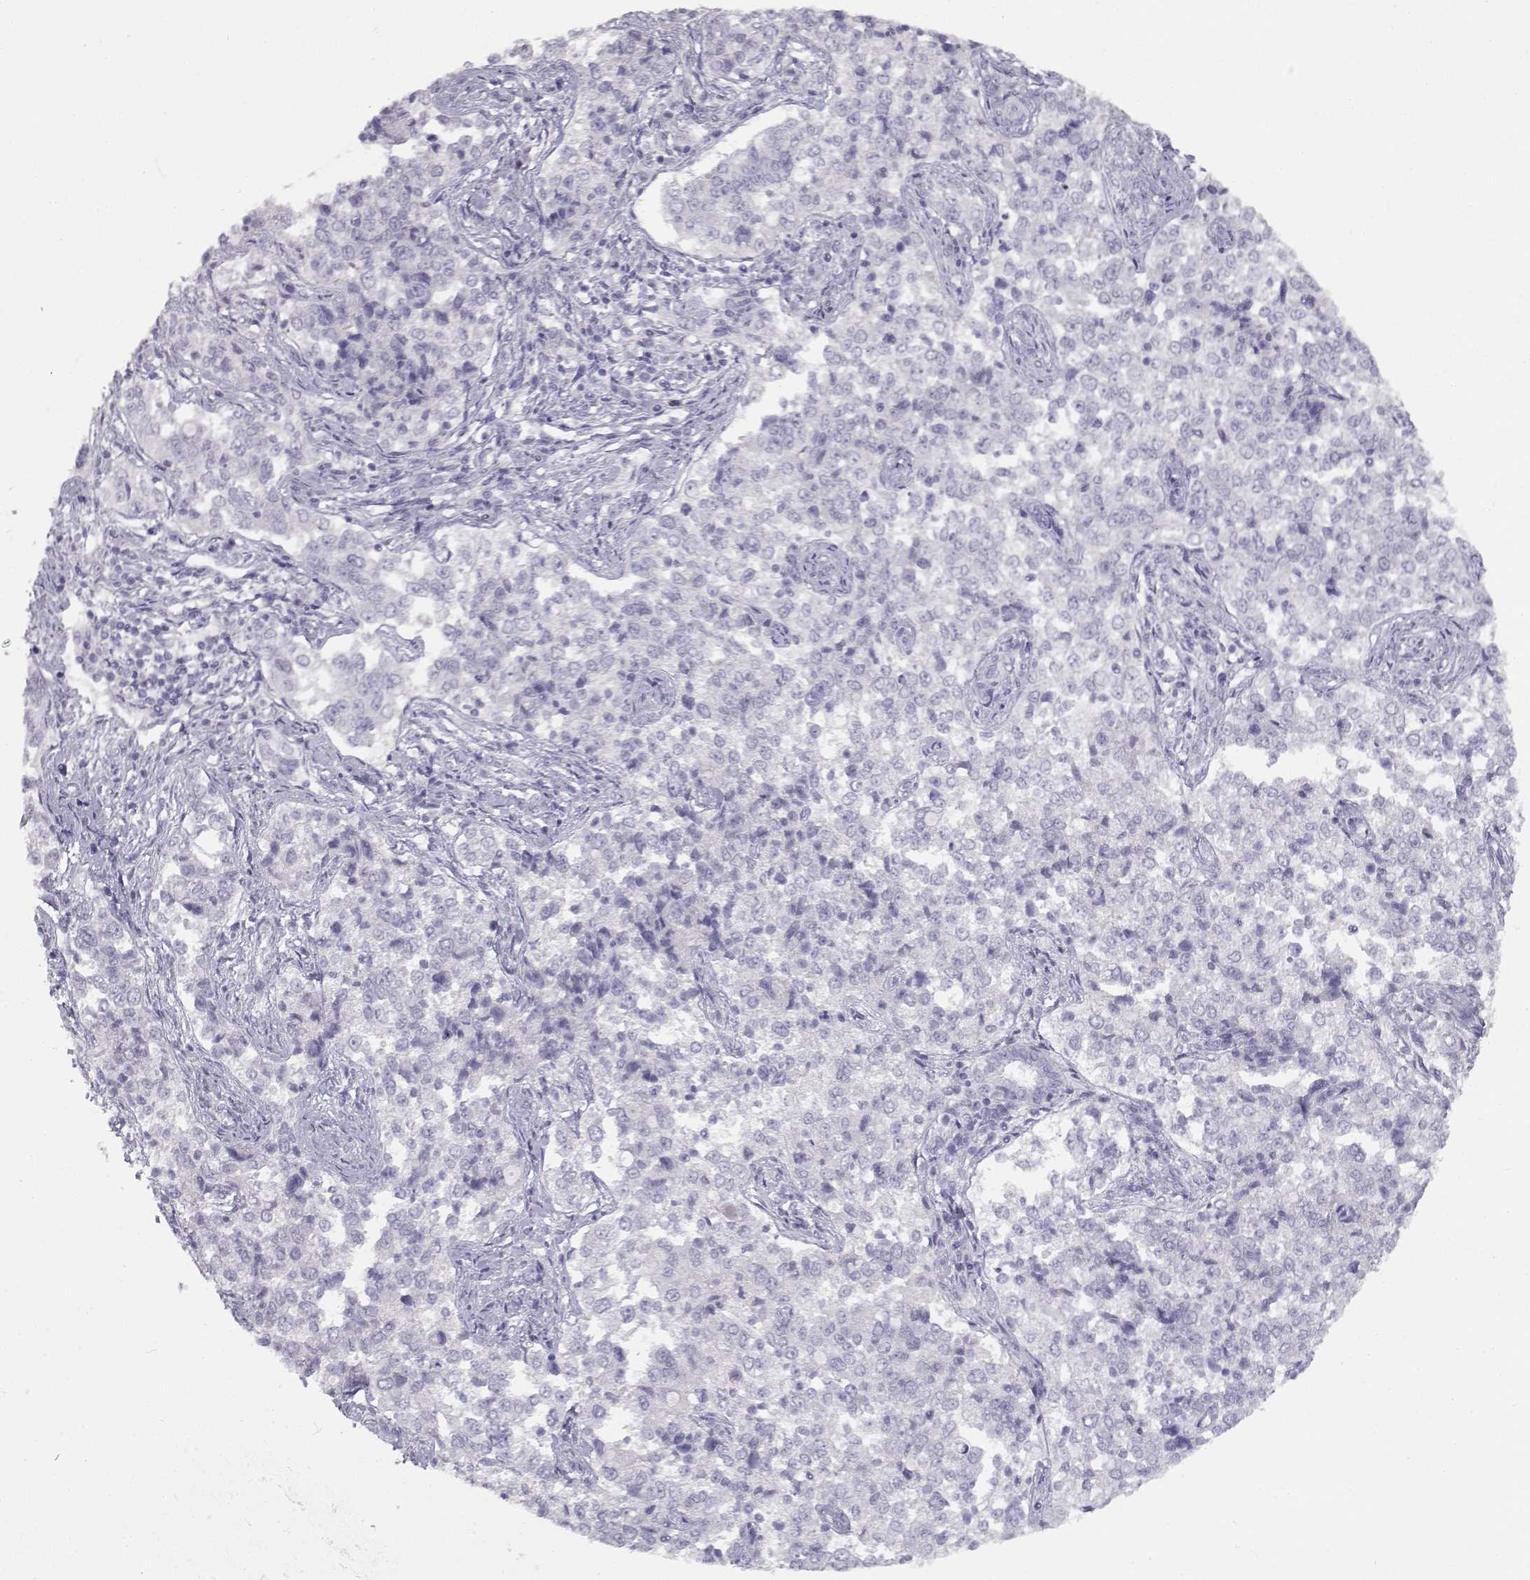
{"staining": {"intensity": "negative", "quantity": "none", "location": "none"}, "tissue": "endometrial cancer", "cell_type": "Tumor cells", "image_type": "cancer", "snomed": [{"axis": "morphology", "description": "Adenocarcinoma, NOS"}, {"axis": "topography", "description": "Endometrium"}], "caption": "Tumor cells show no significant protein positivity in endometrial cancer (adenocarcinoma).", "gene": "NUTM1", "patient": {"sex": "female", "age": 43}}